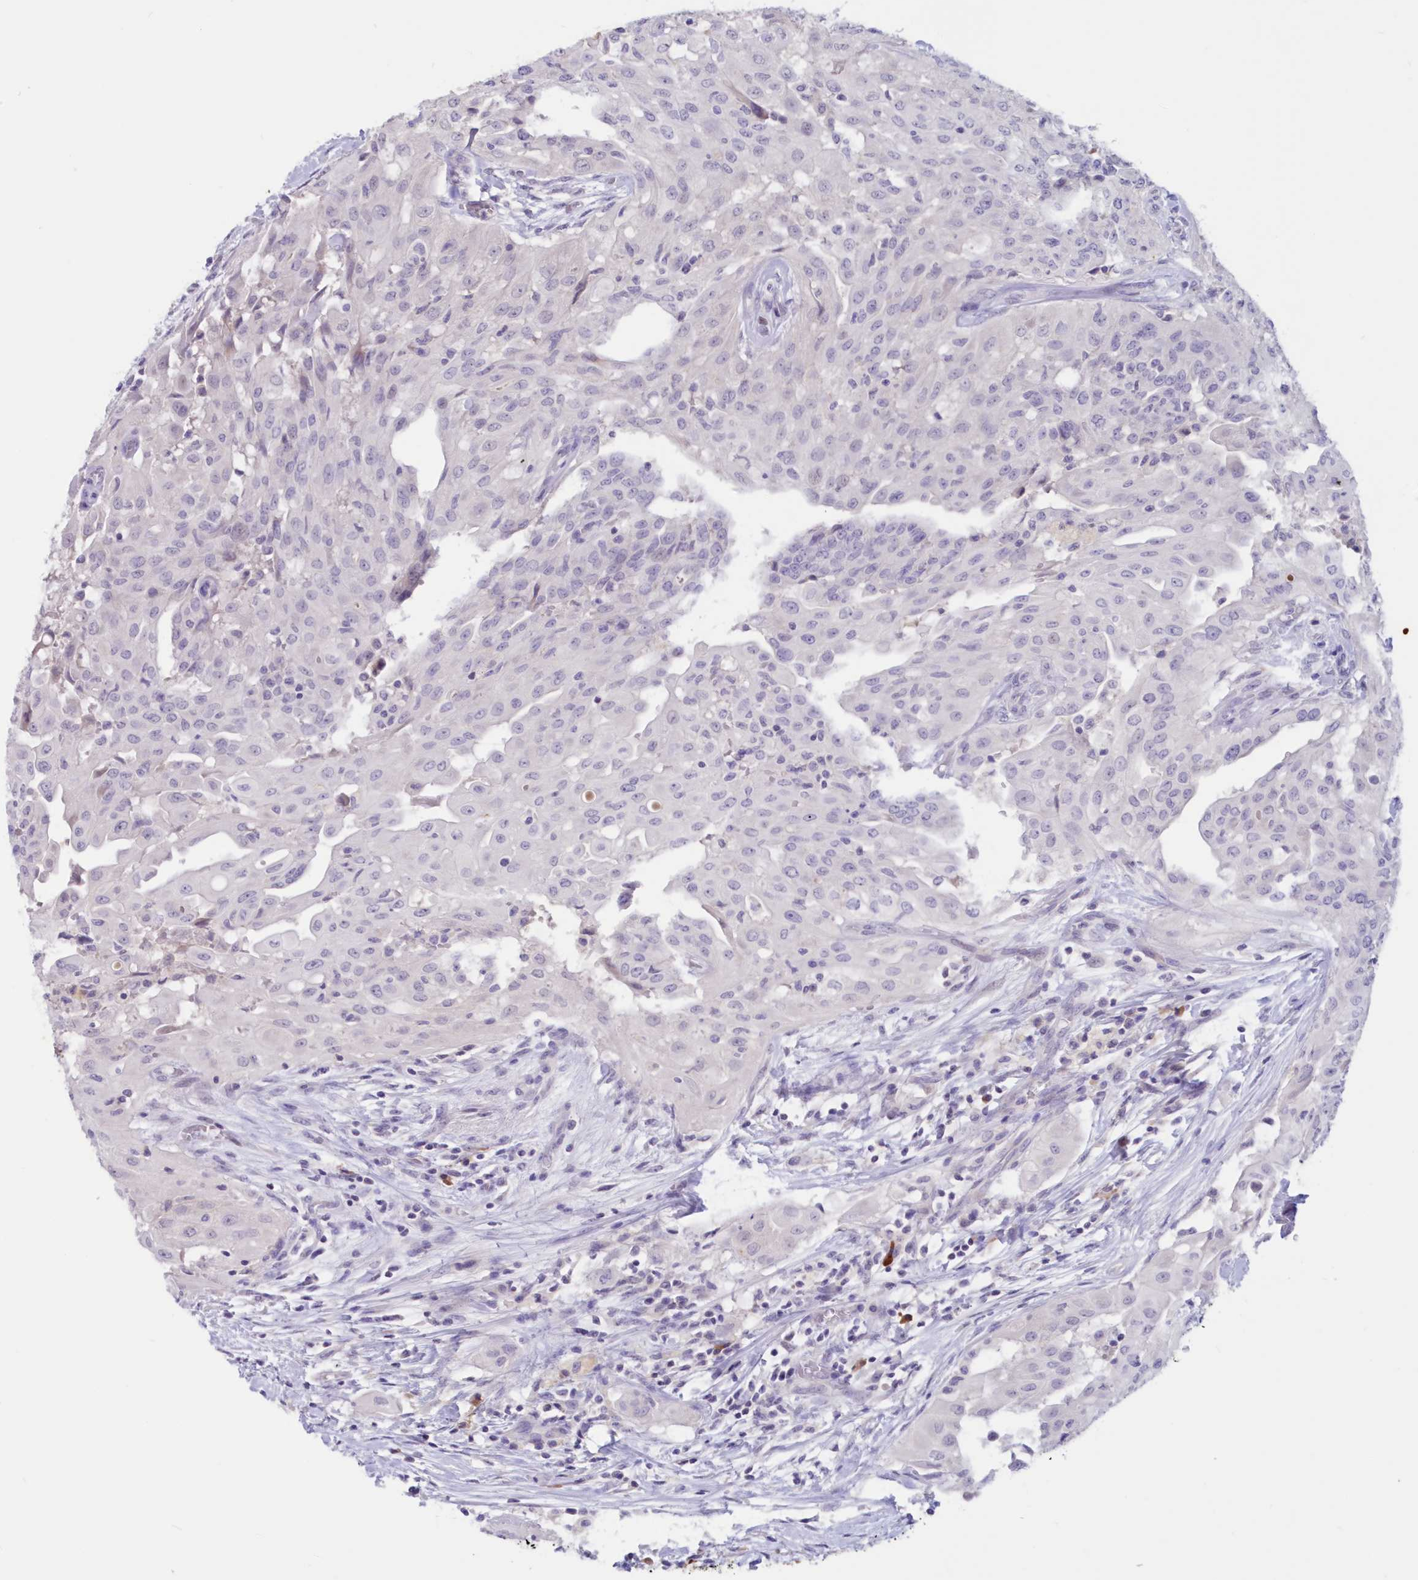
{"staining": {"intensity": "negative", "quantity": "none", "location": "none"}, "tissue": "thyroid cancer", "cell_type": "Tumor cells", "image_type": "cancer", "snomed": [{"axis": "morphology", "description": "Papillary adenocarcinoma, NOS"}, {"axis": "topography", "description": "Thyroid gland"}], "caption": "An immunohistochemistry (IHC) micrograph of thyroid papillary adenocarcinoma is shown. There is no staining in tumor cells of thyroid papillary adenocarcinoma.", "gene": "SNED1", "patient": {"sex": "female", "age": 59}}